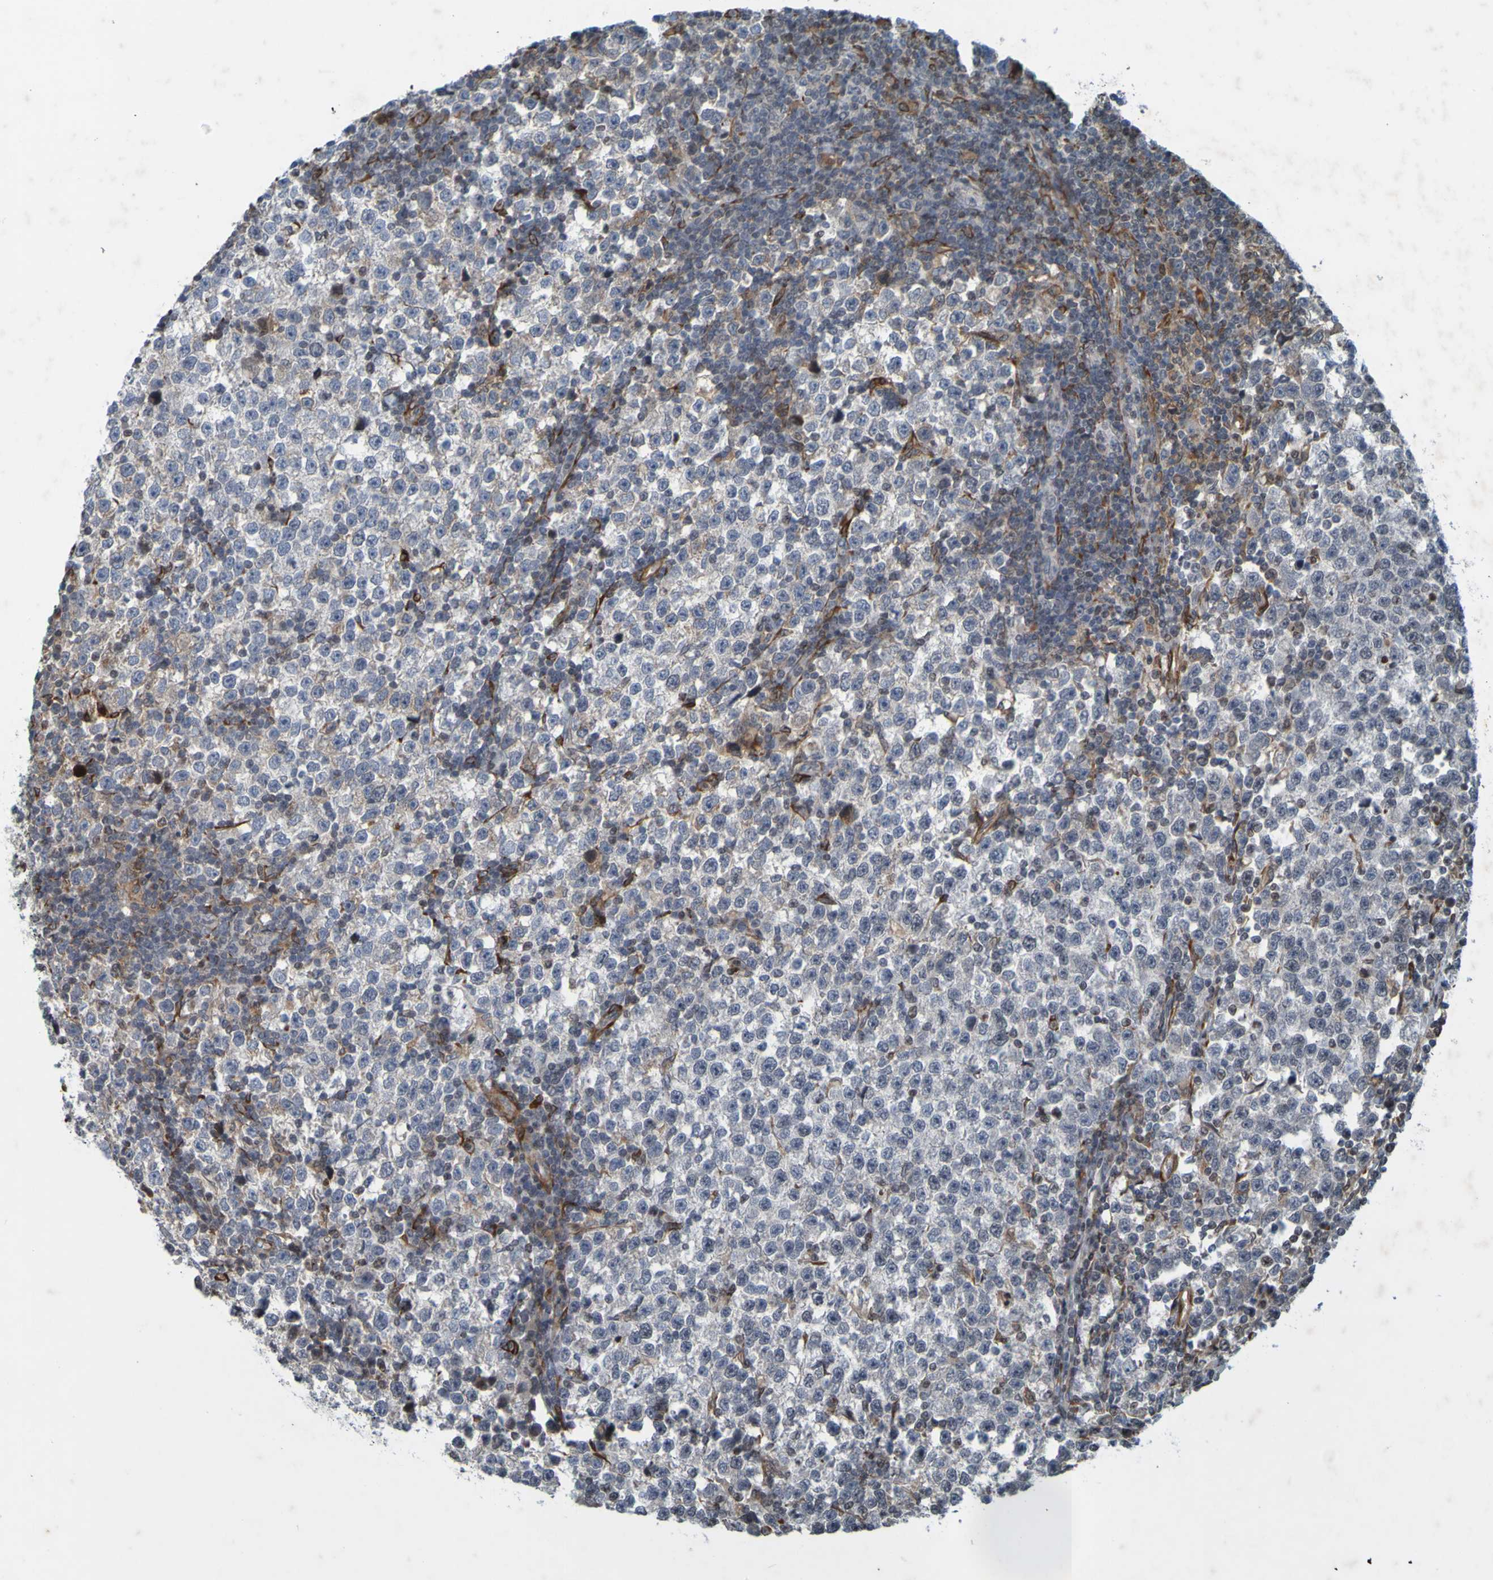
{"staining": {"intensity": "negative", "quantity": "none", "location": "none"}, "tissue": "testis cancer", "cell_type": "Tumor cells", "image_type": "cancer", "snomed": [{"axis": "morphology", "description": "Seminoma, NOS"}, {"axis": "topography", "description": "Testis"}], "caption": "IHC of testis cancer (seminoma) reveals no expression in tumor cells. (Immunohistochemistry, brightfield microscopy, high magnification).", "gene": "GUCY1A1", "patient": {"sex": "male", "age": 43}}